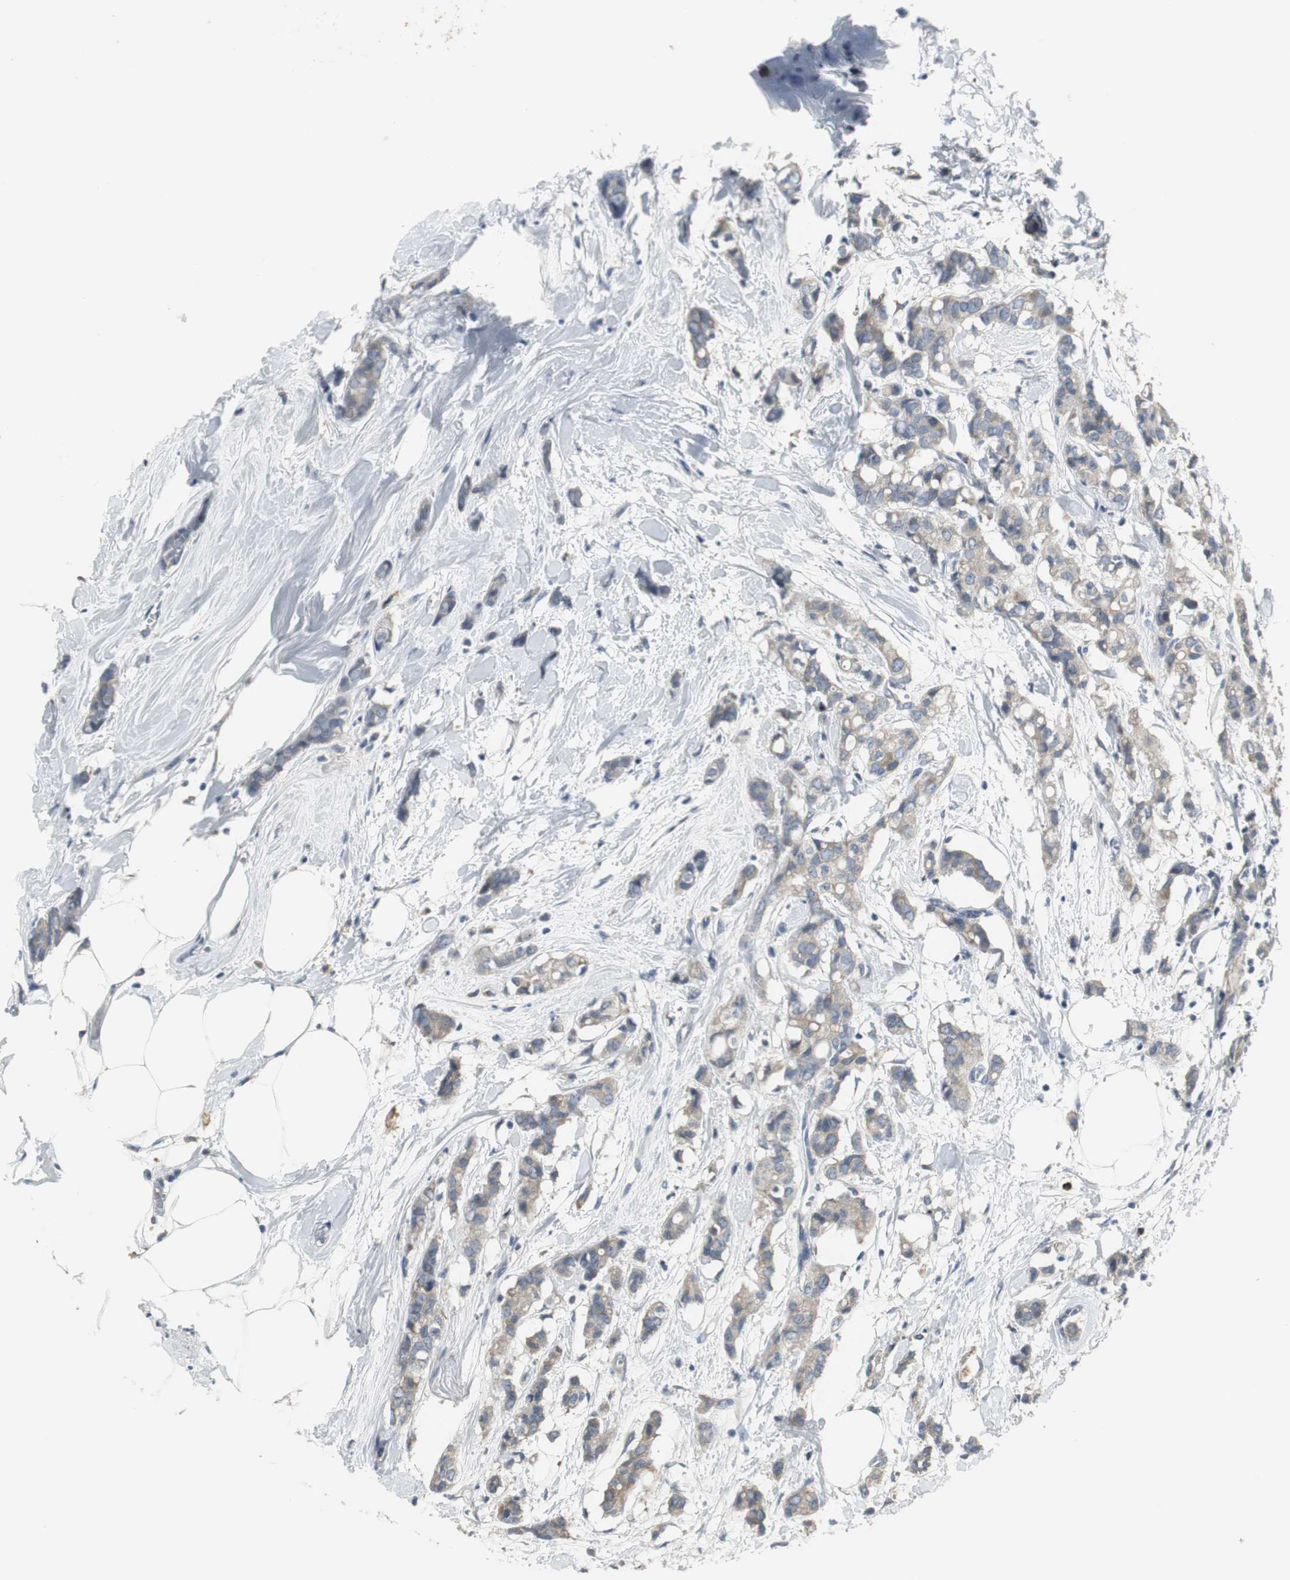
{"staining": {"intensity": "moderate", "quantity": "25%-75%", "location": "cytoplasmic/membranous"}, "tissue": "breast cancer", "cell_type": "Tumor cells", "image_type": "cancer", "snomed": [{"axis": "morphology", "description": "Duct carcinoma"}, {"axis": "topography", "description": "Breast"}], "caption": "Tumor cells demonstrate medium levels of moderate cytoplasmic/membranous positivity in about 25%-75% of cells in breast cancer.", "gene": "SLC2A5", "patient": {"sex": "female", "age": 84}}